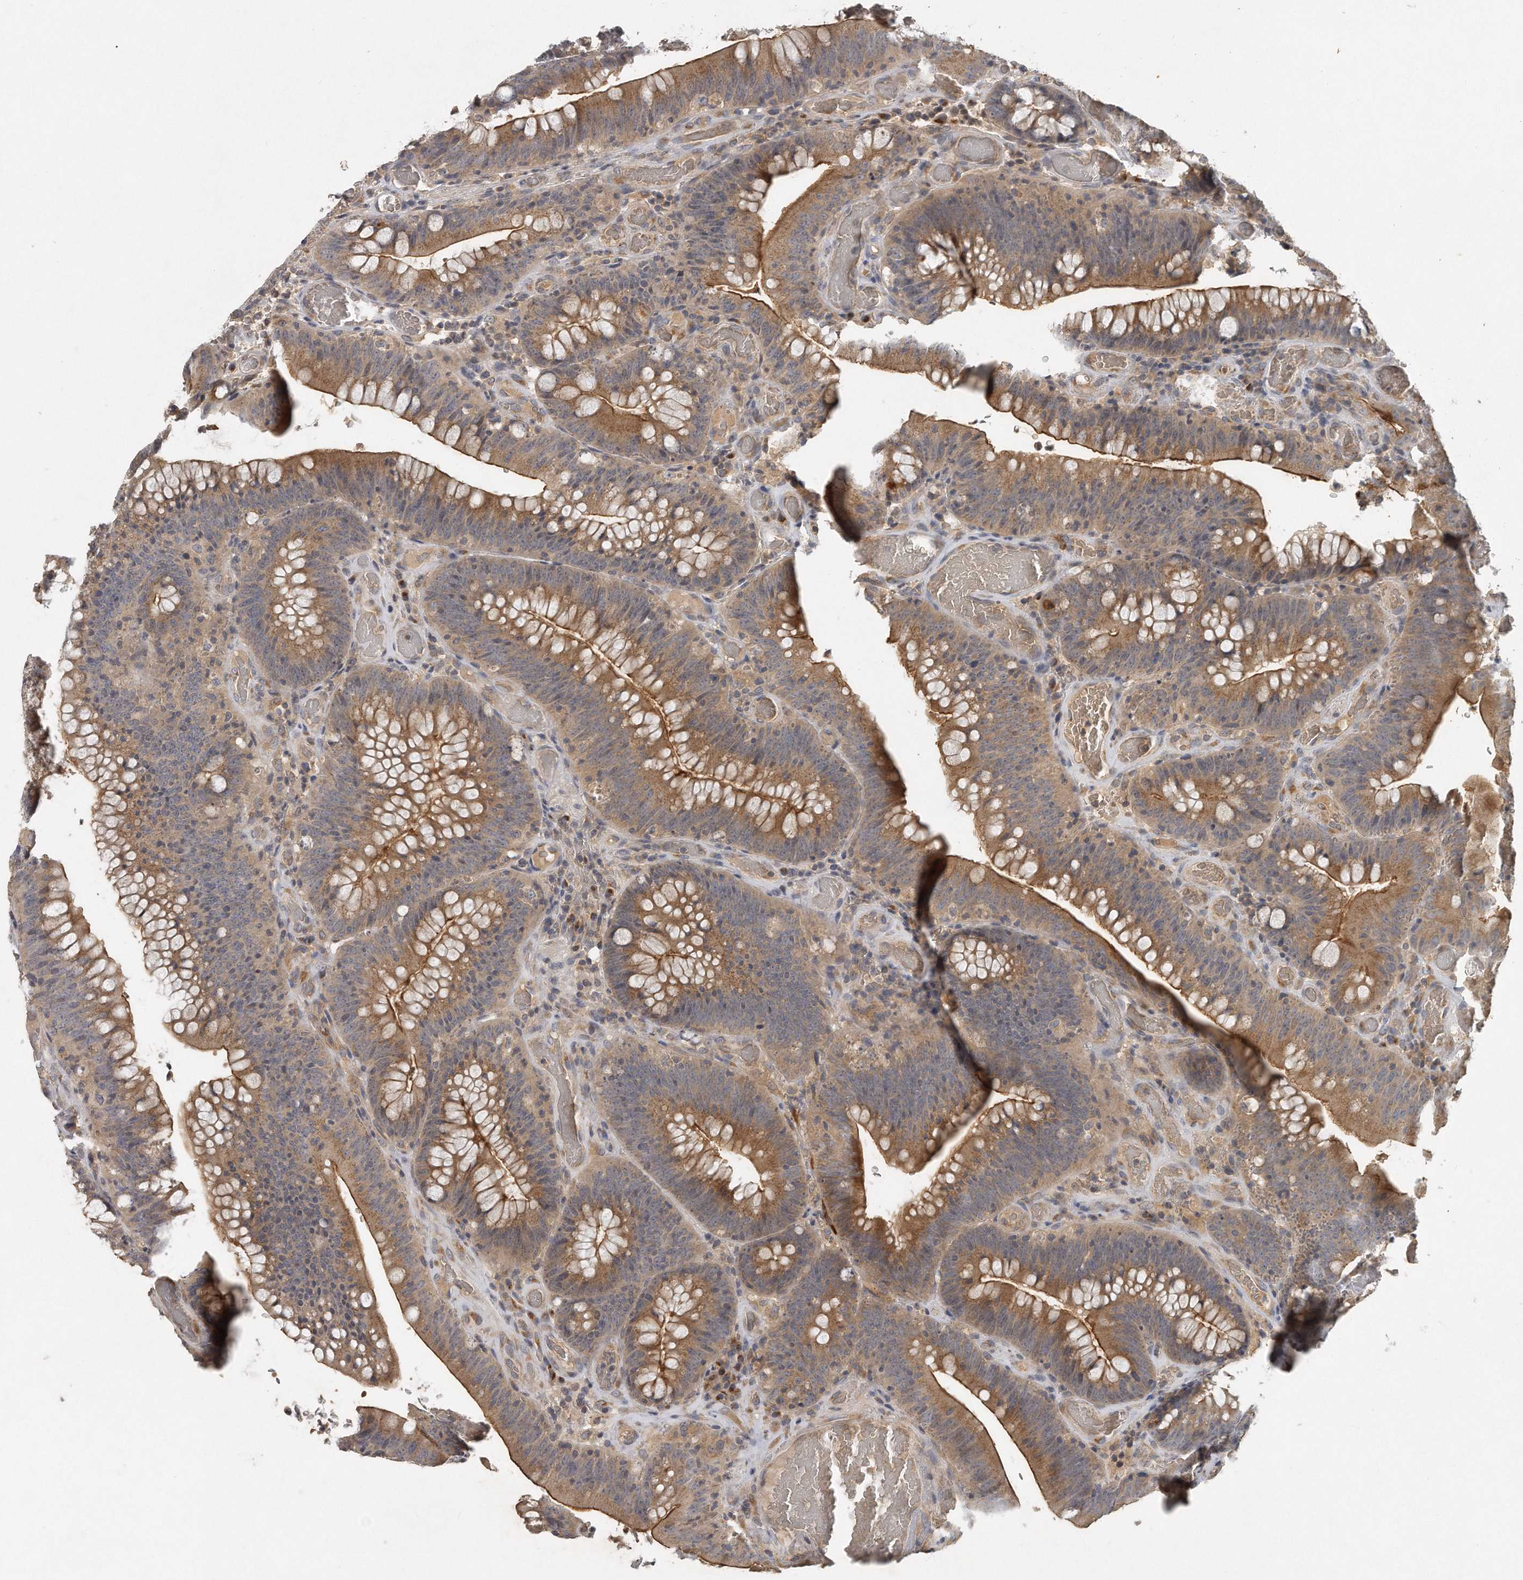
{"staining": {"intensity": "moderate", "quantity": ">75%", "location": "cytoplasmic/membranous"}, "tissue": "colorectal cancer", "cell_type": "Tumor cells", "image_type": "cancer", "snomed": [{"axis": "morphology", "description": "Normal tissue, NOS"}, {"axis": "topography", "description": "Colon"}], "caption": "An immunohistochemistry photomicrograph of tumor tissue is shown. Protein staining in brown highlights moderate cytoplasmic/membranous positivity in colorectal cancer within tumor cells.", "gene": "TRAPPC14", "patient": {"sex": "female", "age": 82}}